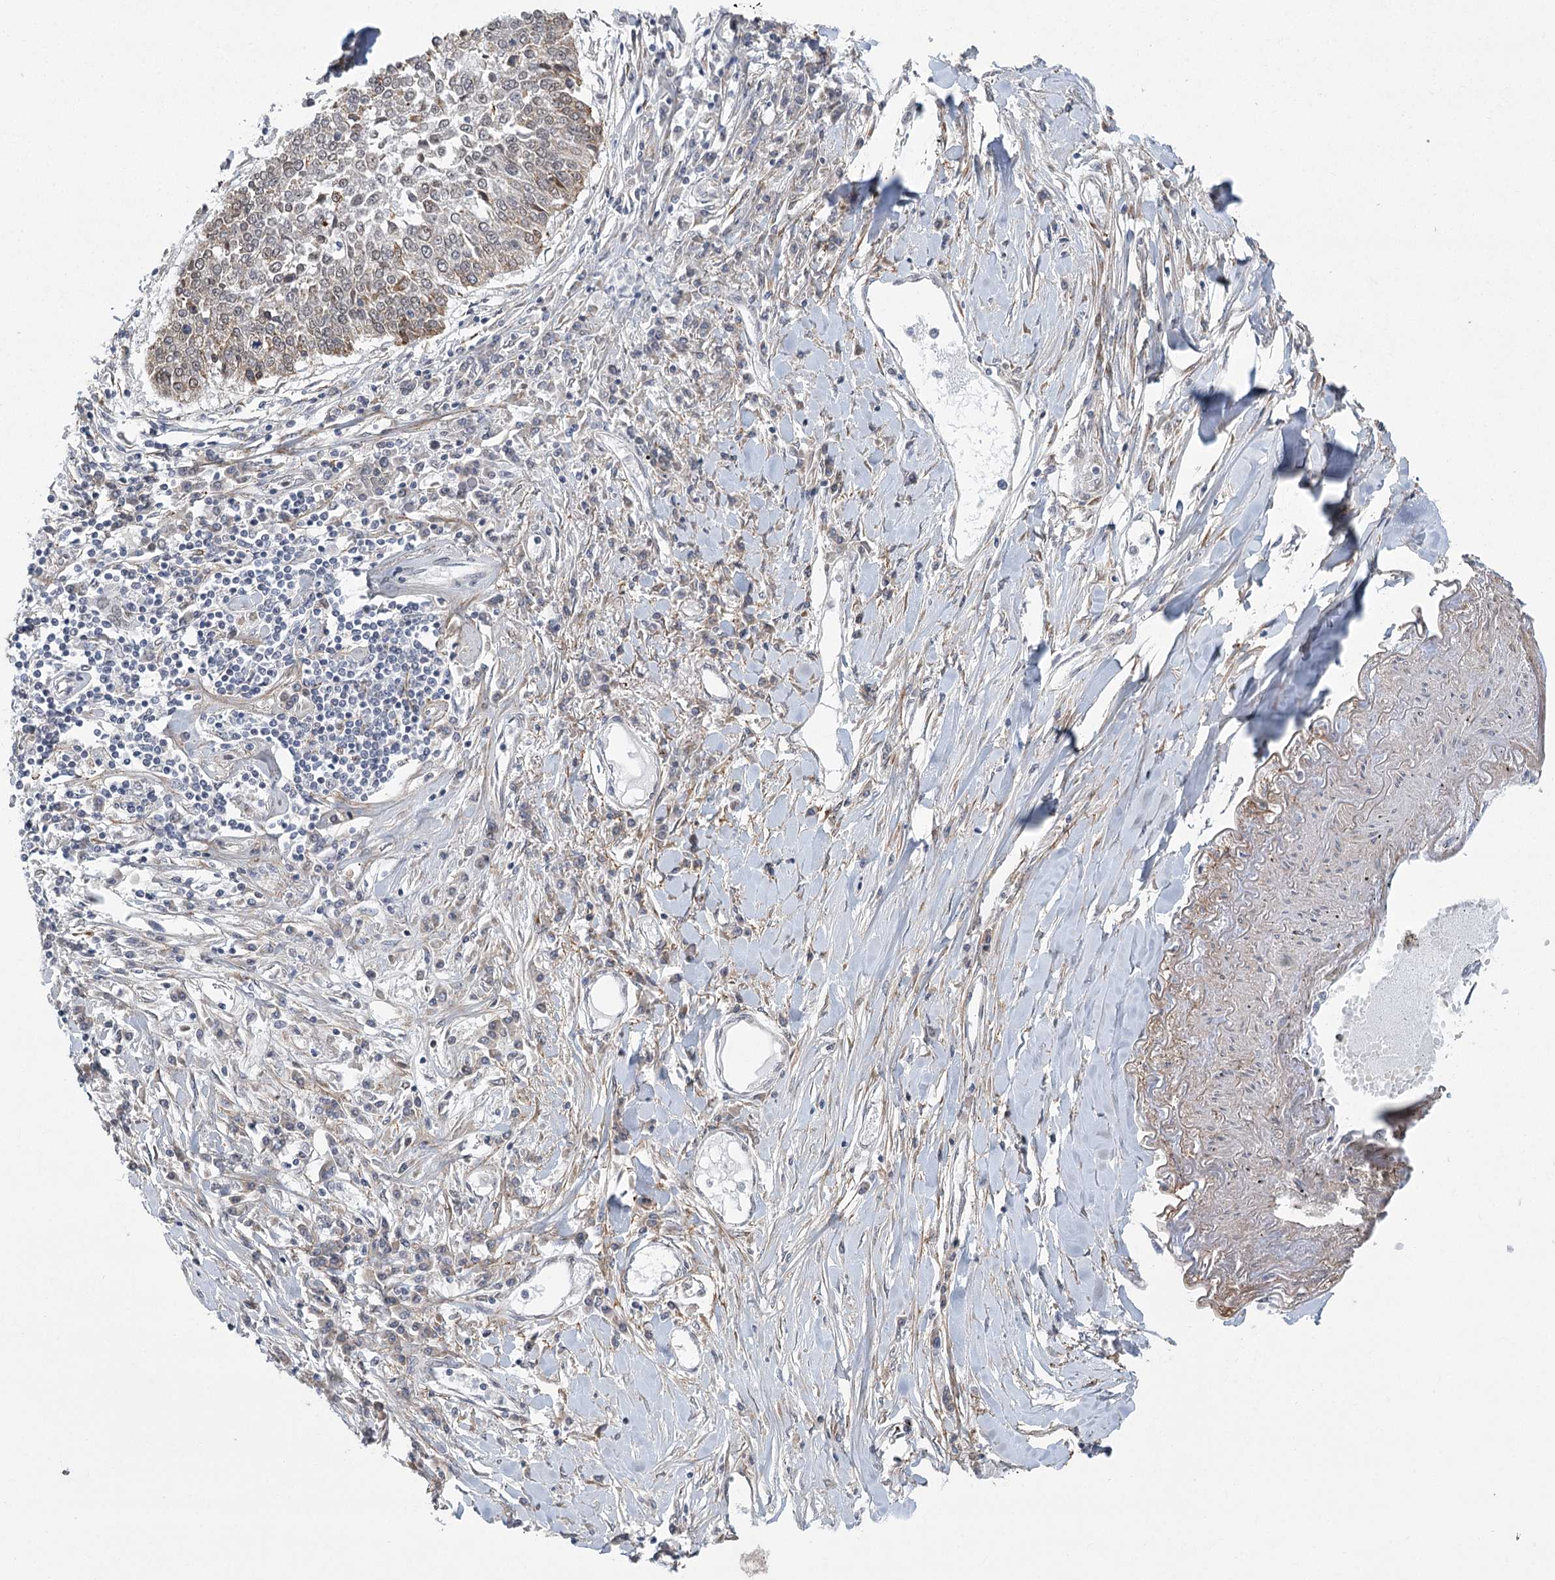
{"staining": {"intensity": "negative", "quantity": "none", "location": "none"}, "tissue": "lung cancer", "cell_type": "Tumor cells", "image_type": "cancer", "snomed": [{"axis": "morphology", "description": "Normal tissue, NOS"}, {"axis": "morphology", "description": "Squamous cell carcinoma, NOS"}, {"axis": "topography", "description": "Cartilage tissue"}, {"axis": "topography", "description": "Bronchus"}, {"axis": "topography", "description": "Lung"}, {"axis": "topography", "description": "Peripheral nerve tissue"}], "caption": "Immunohistochemistry (IHC) photomicrograph of lung squamous cell carcinoma stained for a protein (brown), which shows no staining in tumor cells.", "gene": "MED28", "patient": {"sex": "female", "age": 49}}